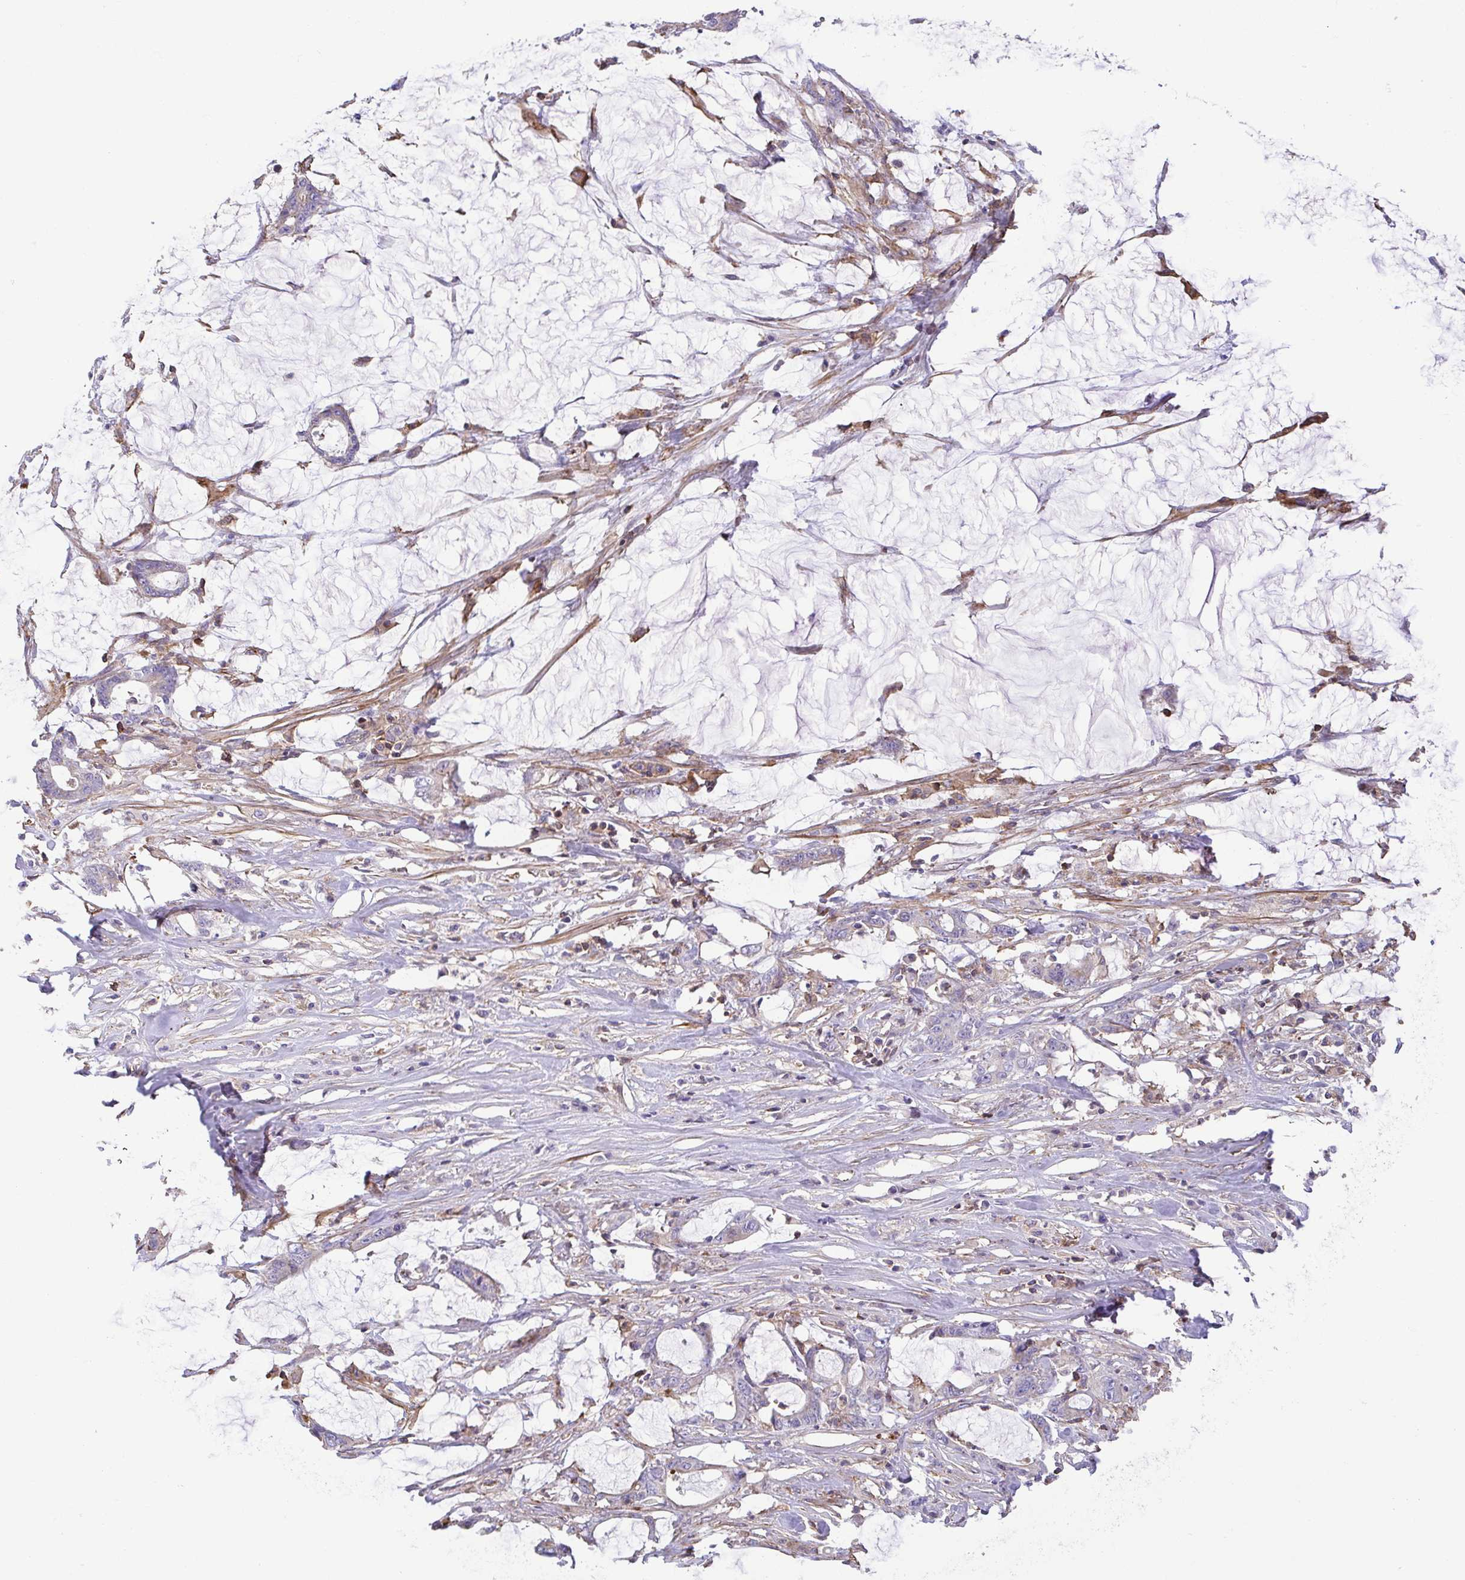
{"staining": {"intensity": "negative", "quantity": "none", "location": "none"}, "tissue": "stomach cancer", "cell_type": "Tumor cells", "image_type": "cancer", "snomed": [{"axis": "morphology", "description": "Adenocarcinoma, NOS"}, {"axis": "topography", "description": "Stomach, upper"}], "caption": "Human stomach cancer (adenocarcinoma) stained for a protein using IHC shows no staining in tumor cells.", "gene": "PRR14L", "patient": {"sex": "male", "age": 68}}